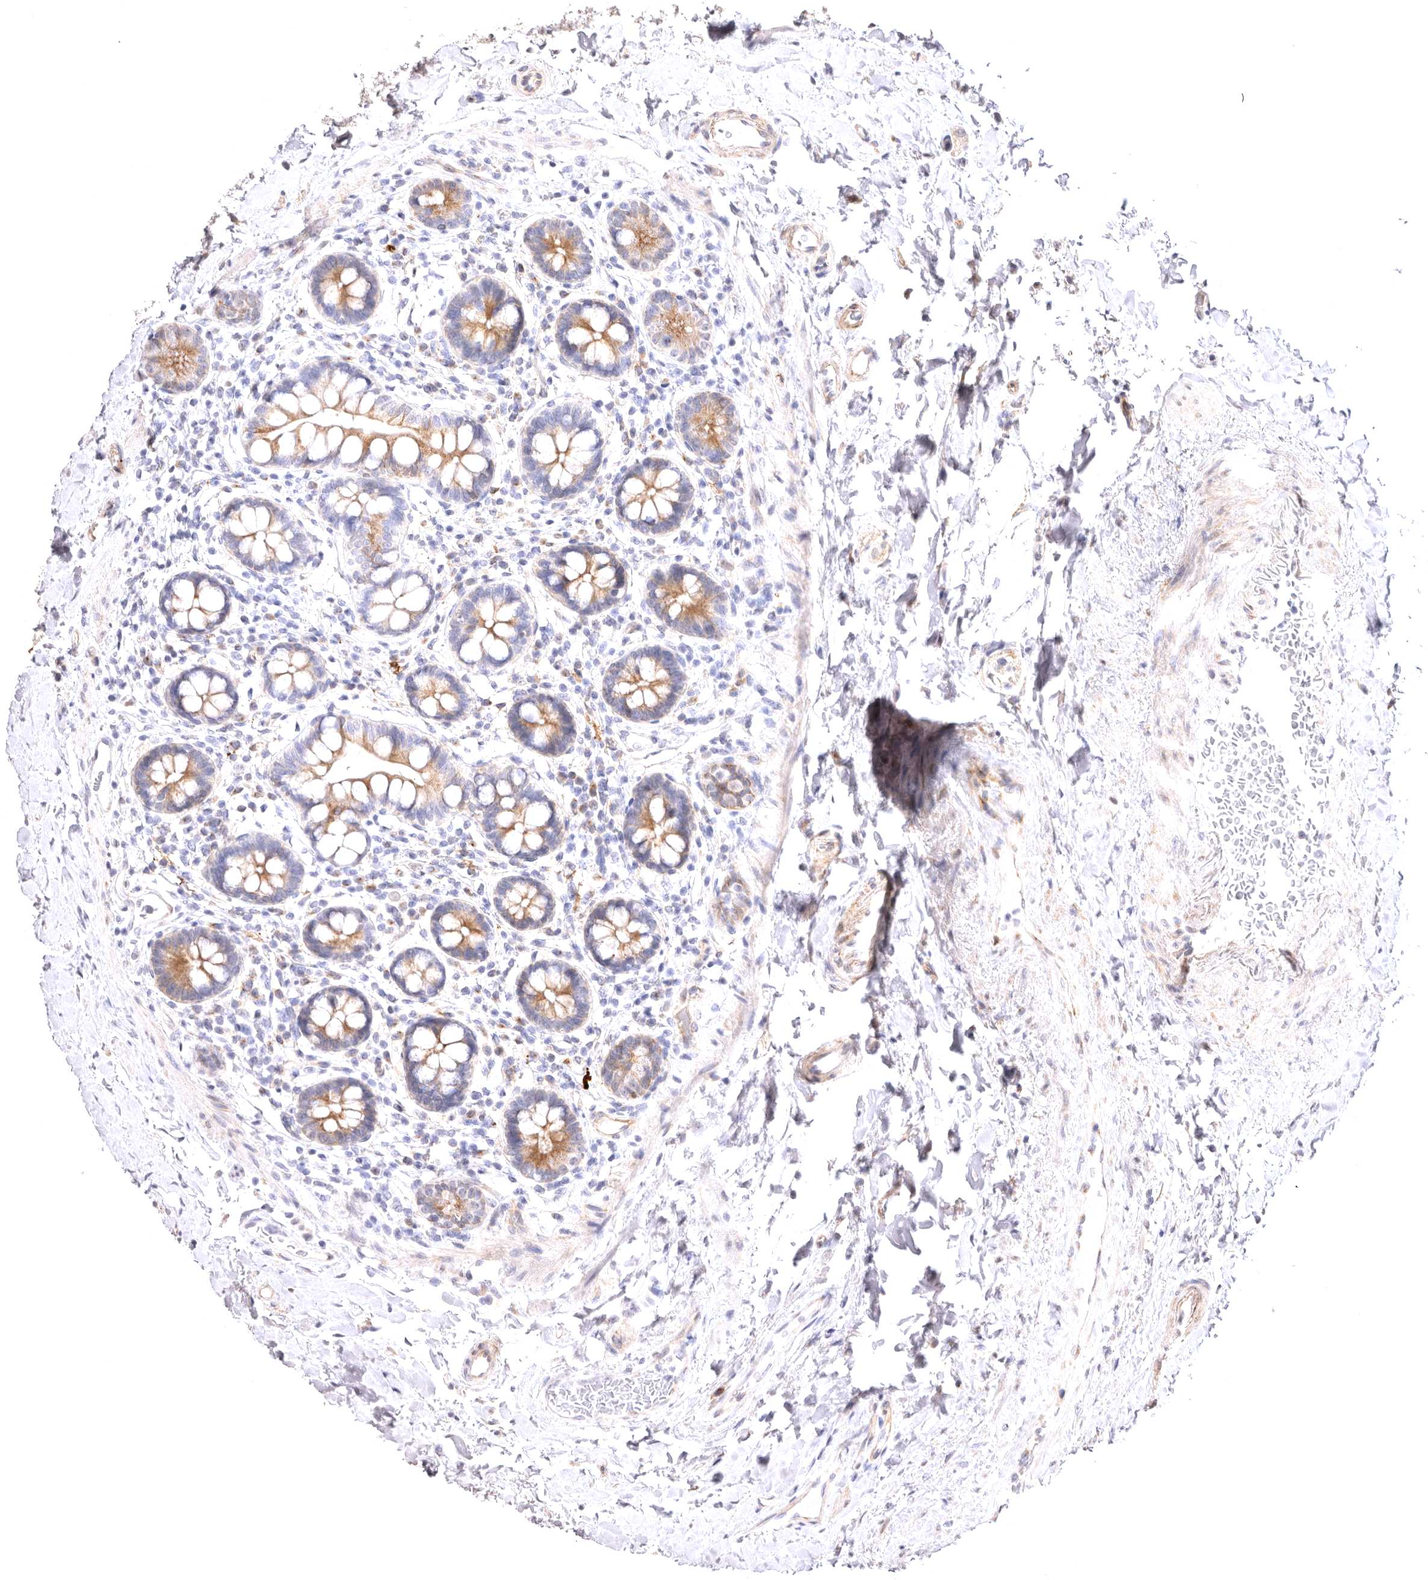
{"staining": {"intensity": "moderate", "quantity": "25%-75%", "location": "cytoplasmic/membranous"}, "tissue": "small intestine", "cell_type": "Glandular cells", "image_type": "normal", "snomed": [{"axis": "morphology", "description": "Normal tissue, NOS"}, {"axis": "topography", "description": "Small intestine"}], "caption": "Small intestine was stained to show a protein in brown. There is medium levels of moderate cytoplasmic/membranous expression in about 25%-75% of glandular cells. The staining was performed using DAB (3,3'-diaminobenzidine) to visualize the protein expression in brown, while the nuclei were stained in blue with hematoxylin (Magnification: 20x).", "gene": "VPS45", "patient": {"sex": "female", "age": 84}}